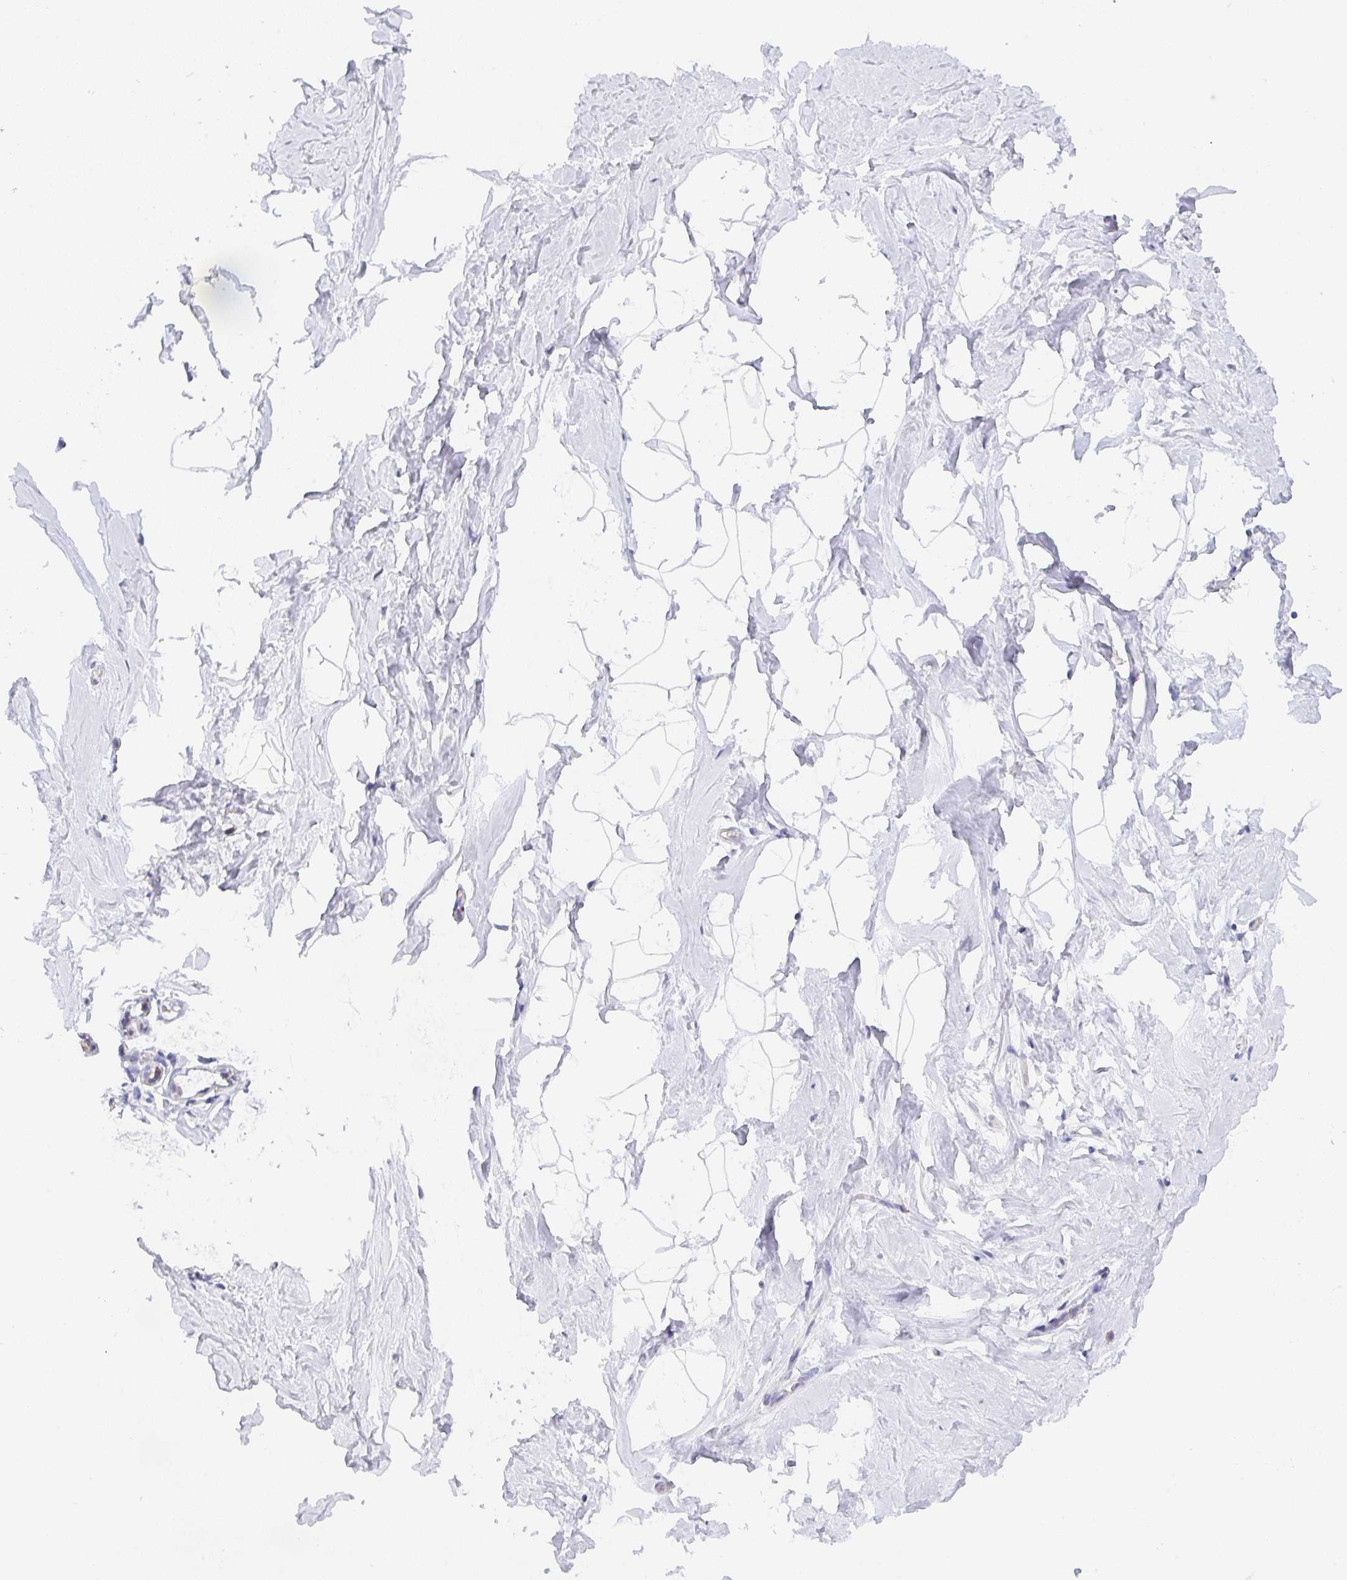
{"staining": {"intensity": "negative", "quantity": "none", "location": "none"}, "tissue": "breast", "cell_type": "Adipocytes", "image_type": "normal", "snomed": [{"axis": "morphology", "description": "Normal tissue, NOS"}, {"axis": "topography", "description": "Breast"}], "caption": "IHC of unremarkable breast shows no positivity in adipocytes.", "gene": "CACNA1S", "patient": {"sex": "female", "age": 32}}